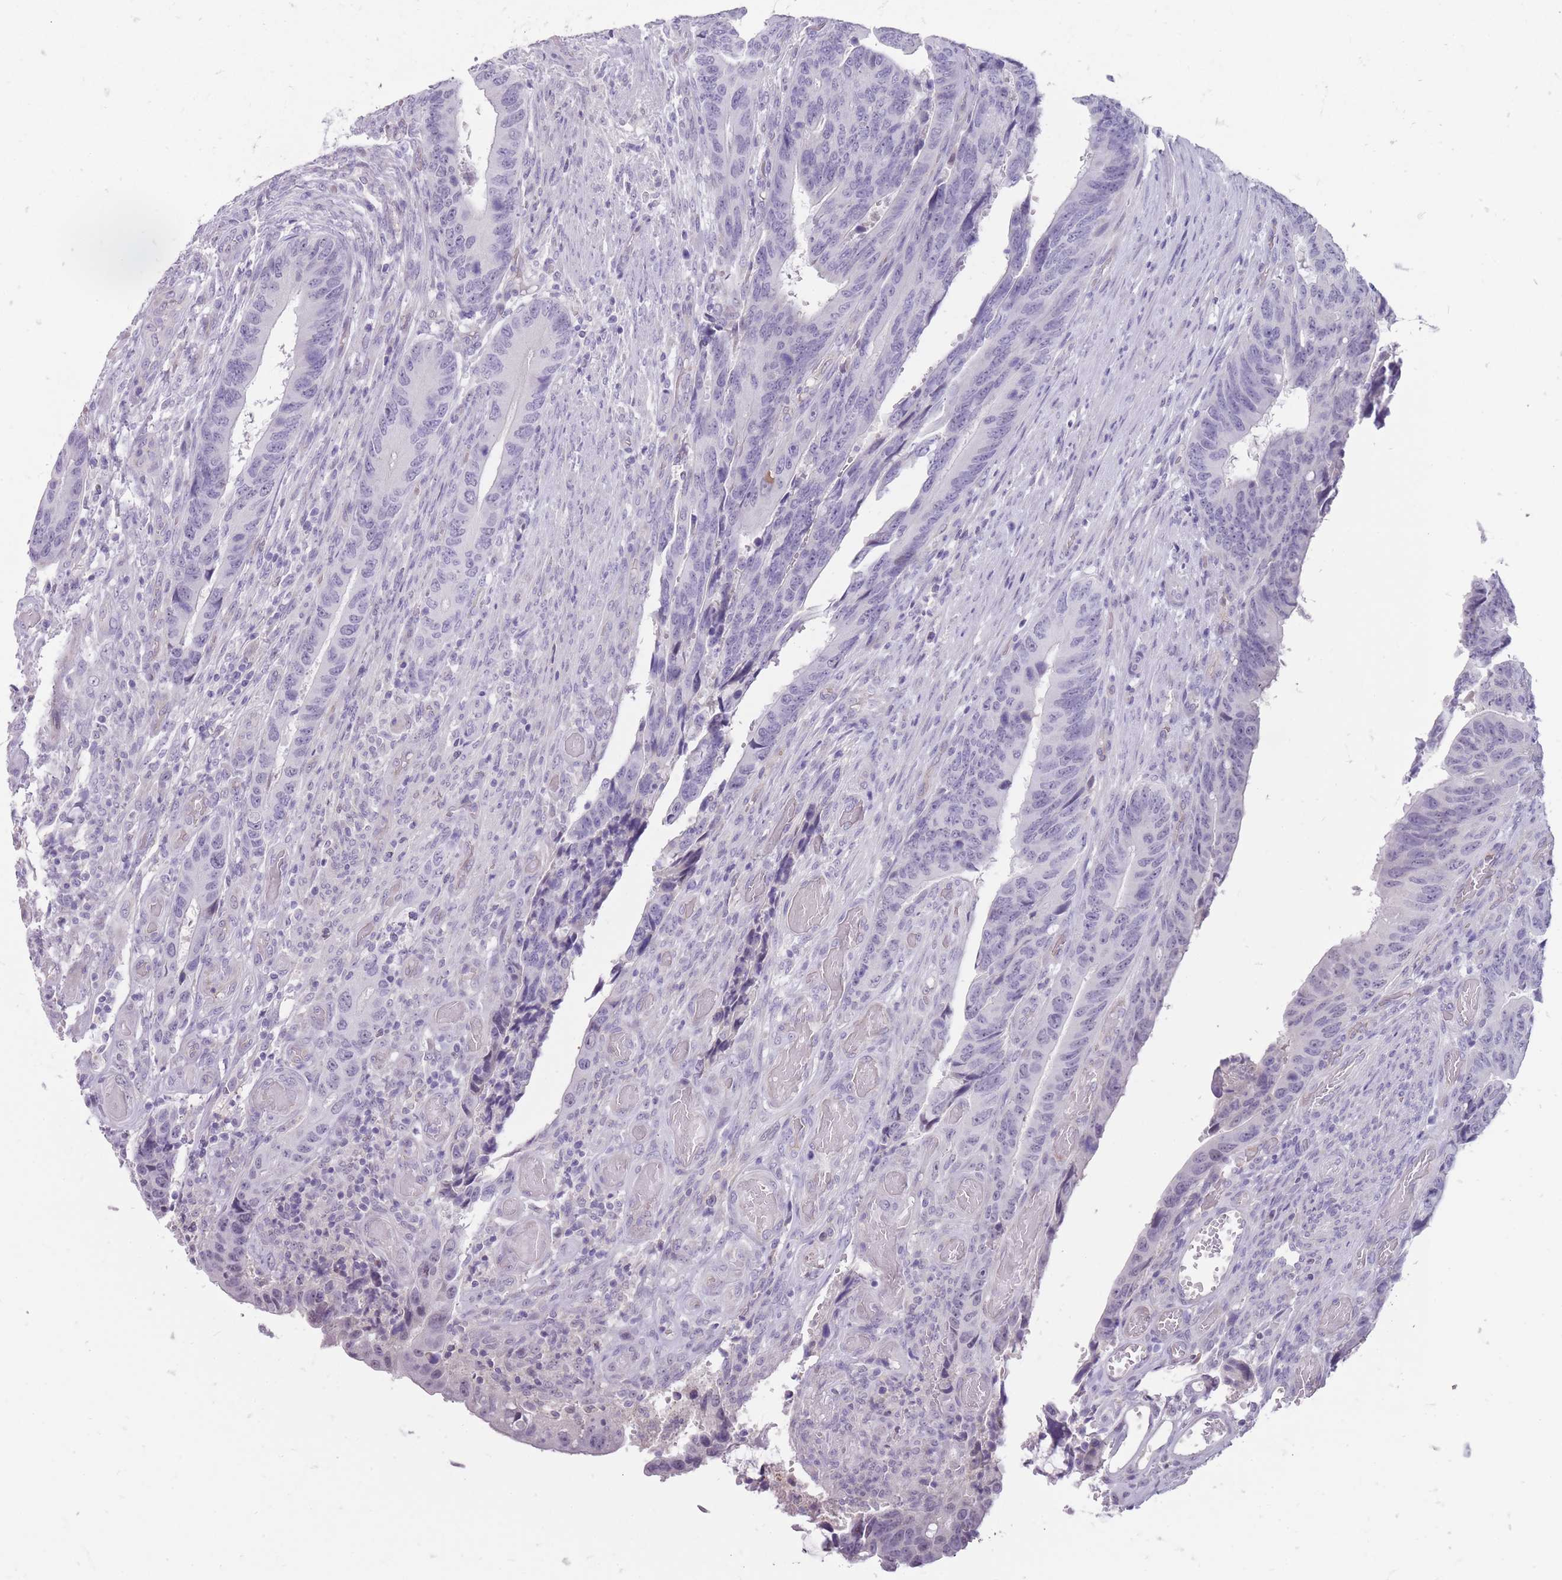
{"staining": {"intensity": "negative", "quantity": "none", "location": "none"}, "tissue": "colorectal cancer", "cell_type": "Tumor cells", "image_type": "cancer", "snomed": [{"axis": "morphology", "description": "Adenocarcinoma, NOS"}, {"axis": "topography", "description": "Colon"}], "caption": "Tumor cells are negative for brown protein staining in colorectal adenocarcinoma. (DAB (3,3'-diaminobenzidine) immunohistochemistry with hematoxylin counter stain).", "gene": "ERICH4", "patient": {"sex": "male", "age": 87}}